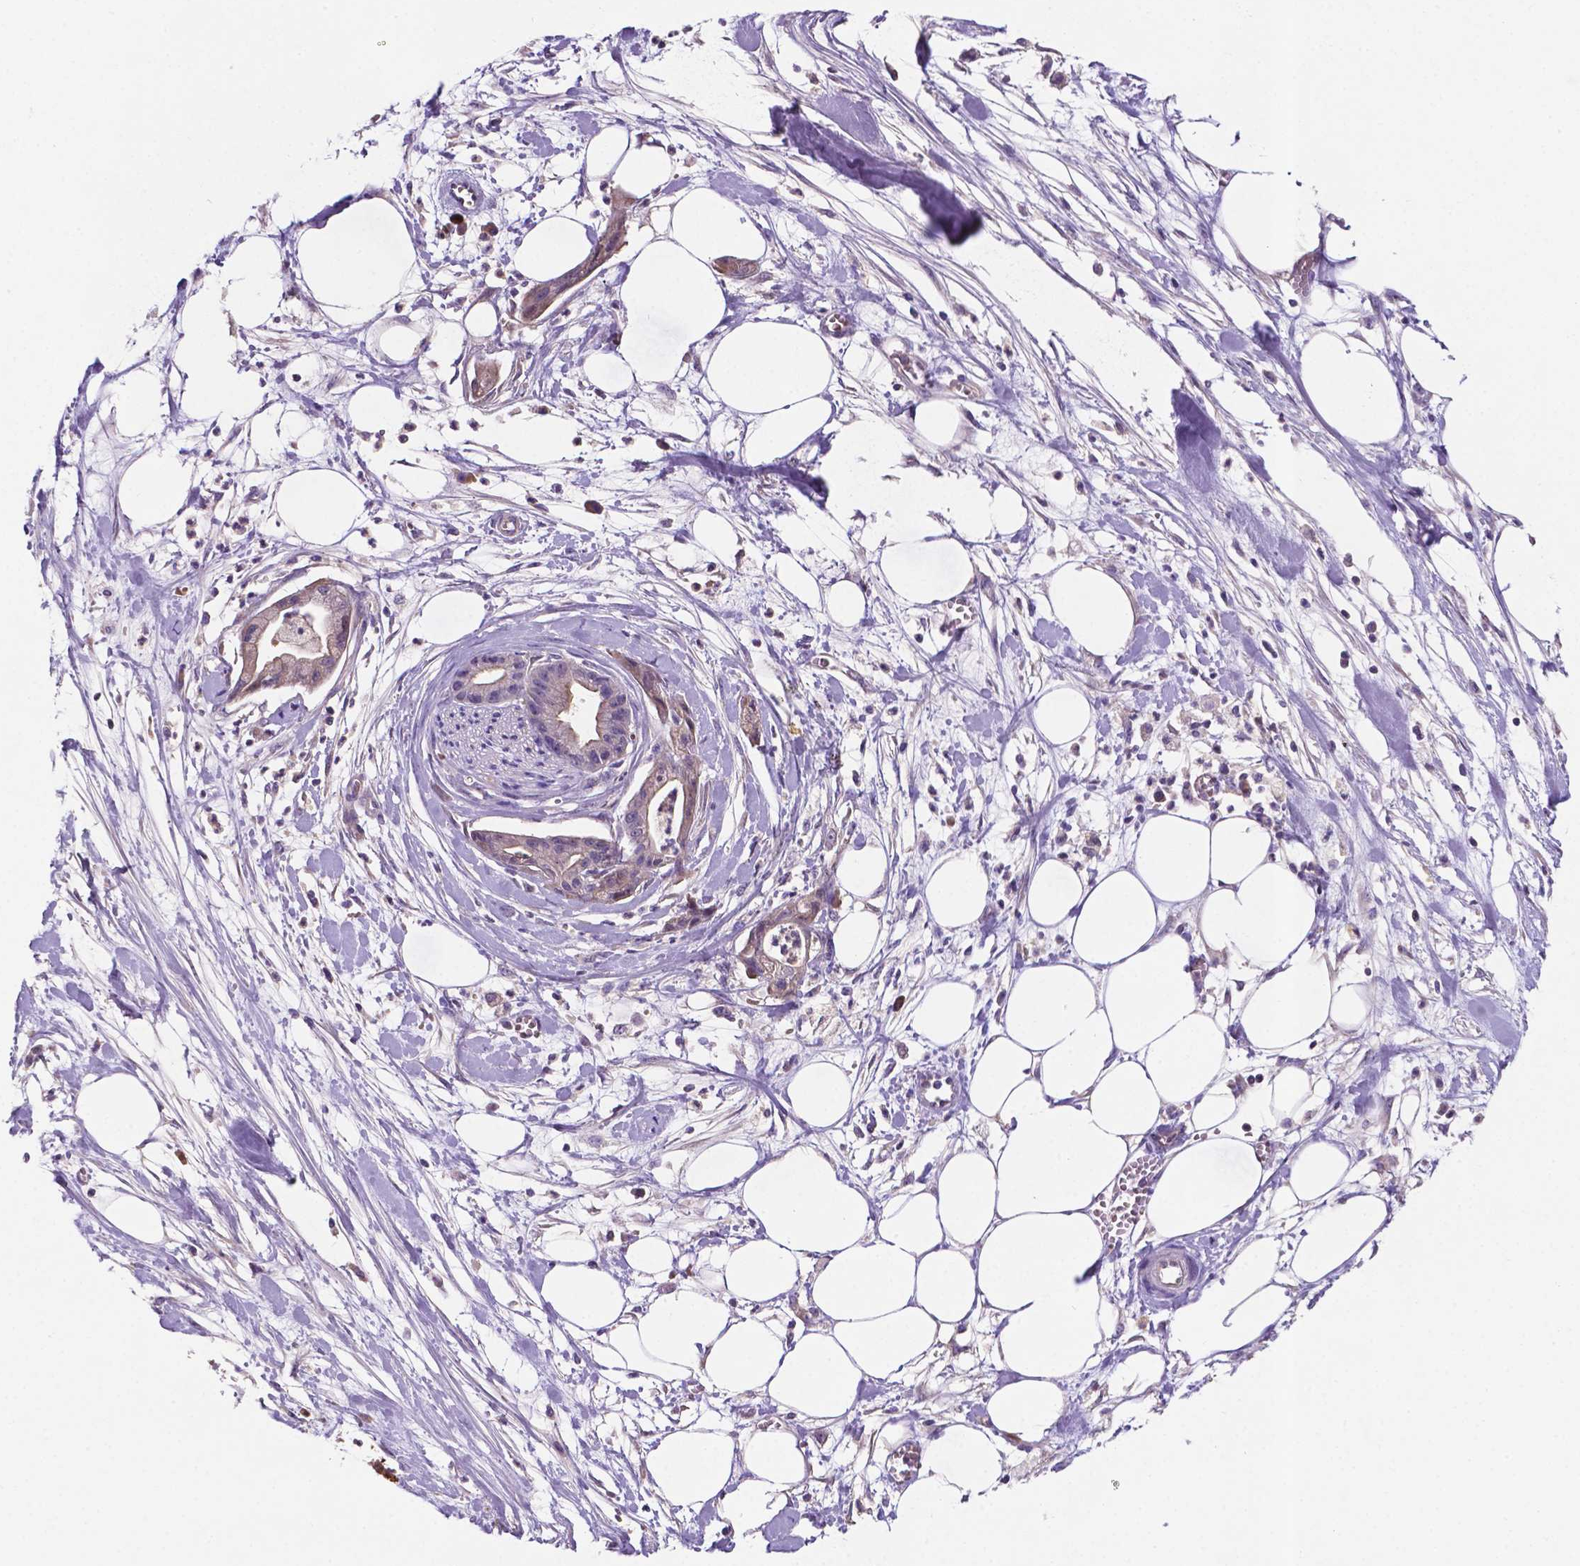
{"staining": {"intensity": "negative", "quantity": "none", "location": "none"}, "tissue": "pancreatic cancer", "cell_type": "Tumor cells", "image_type": "cancer", "snomed": [{"axis": "morphology", "description": "Normal tissue, NOS"}, {"axis": "morphology", "description": "Adenocarcinoma, NOS"}, {"axis": "topography", "description": "Lymph node"}, {"axis": "topography", "description": "Pancreas"}], "caption": "Immunohistochemistry (IHC) photomicrograph of neoplastic tissue: adenocarcinoma (pancreatic) stained with DAB shows no significant protein positivity in tumor cells. The staining was performed using DAB to visualize the protein expression in brown, while the nuclei were stained in blue with hematoxylin (Magnification: 20x).", "gene": "TM4SF20", "patient": {"sex": "female", "age": 58}}